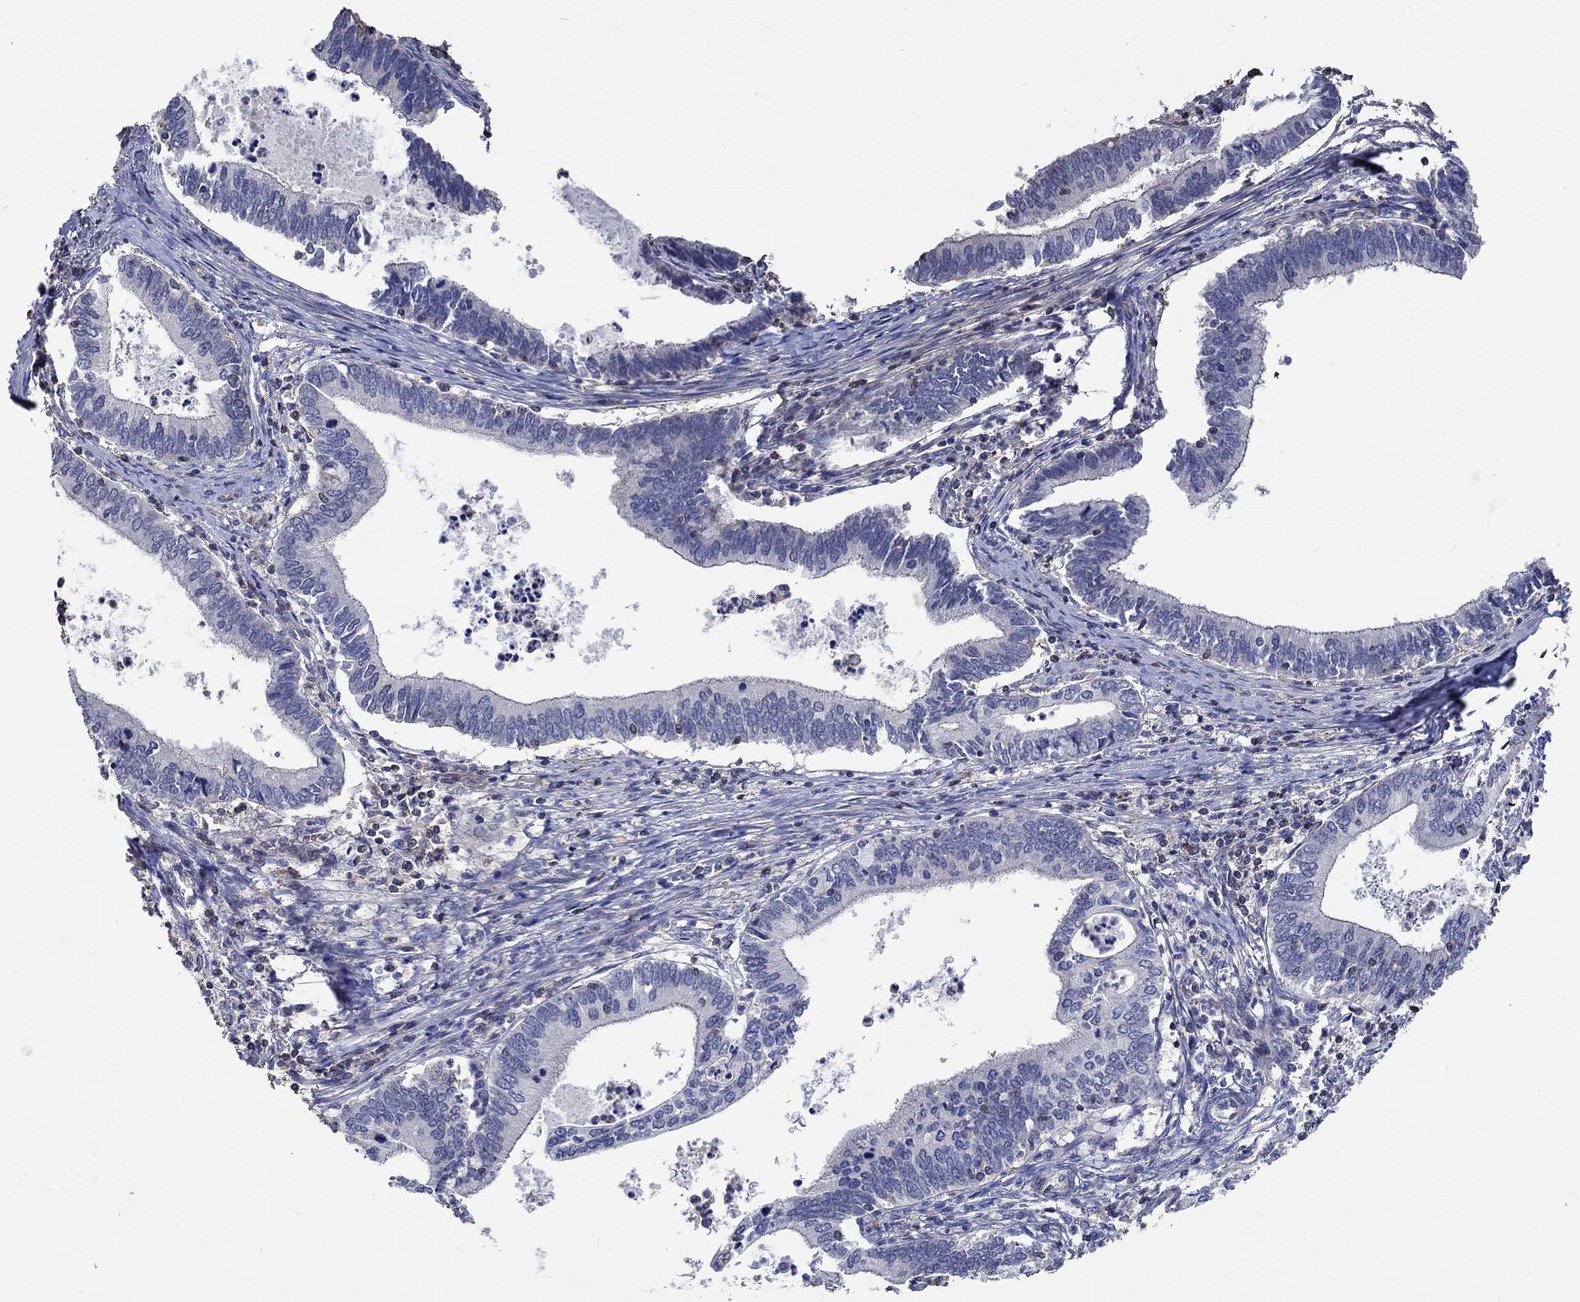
{"staining": {"intensity": "negative", "quantity": "none", "location": "none"}, "tissue": "cervical cancer", "cell_type": "Tumor cells", "image_type": "cancer", "snomed": [{"axis": "morphology", "description": "Adenocarcinoma, NOS"}, {"axis": "topography", "description": "Cervix"}], "caption": "Adenocarcinoma (cervical) stained for a protein using immunohistochemistry displays no positivity tumor cells.", "gene": "TNFAIP8L3", "patient": {"sex": "female", "age": 42}}